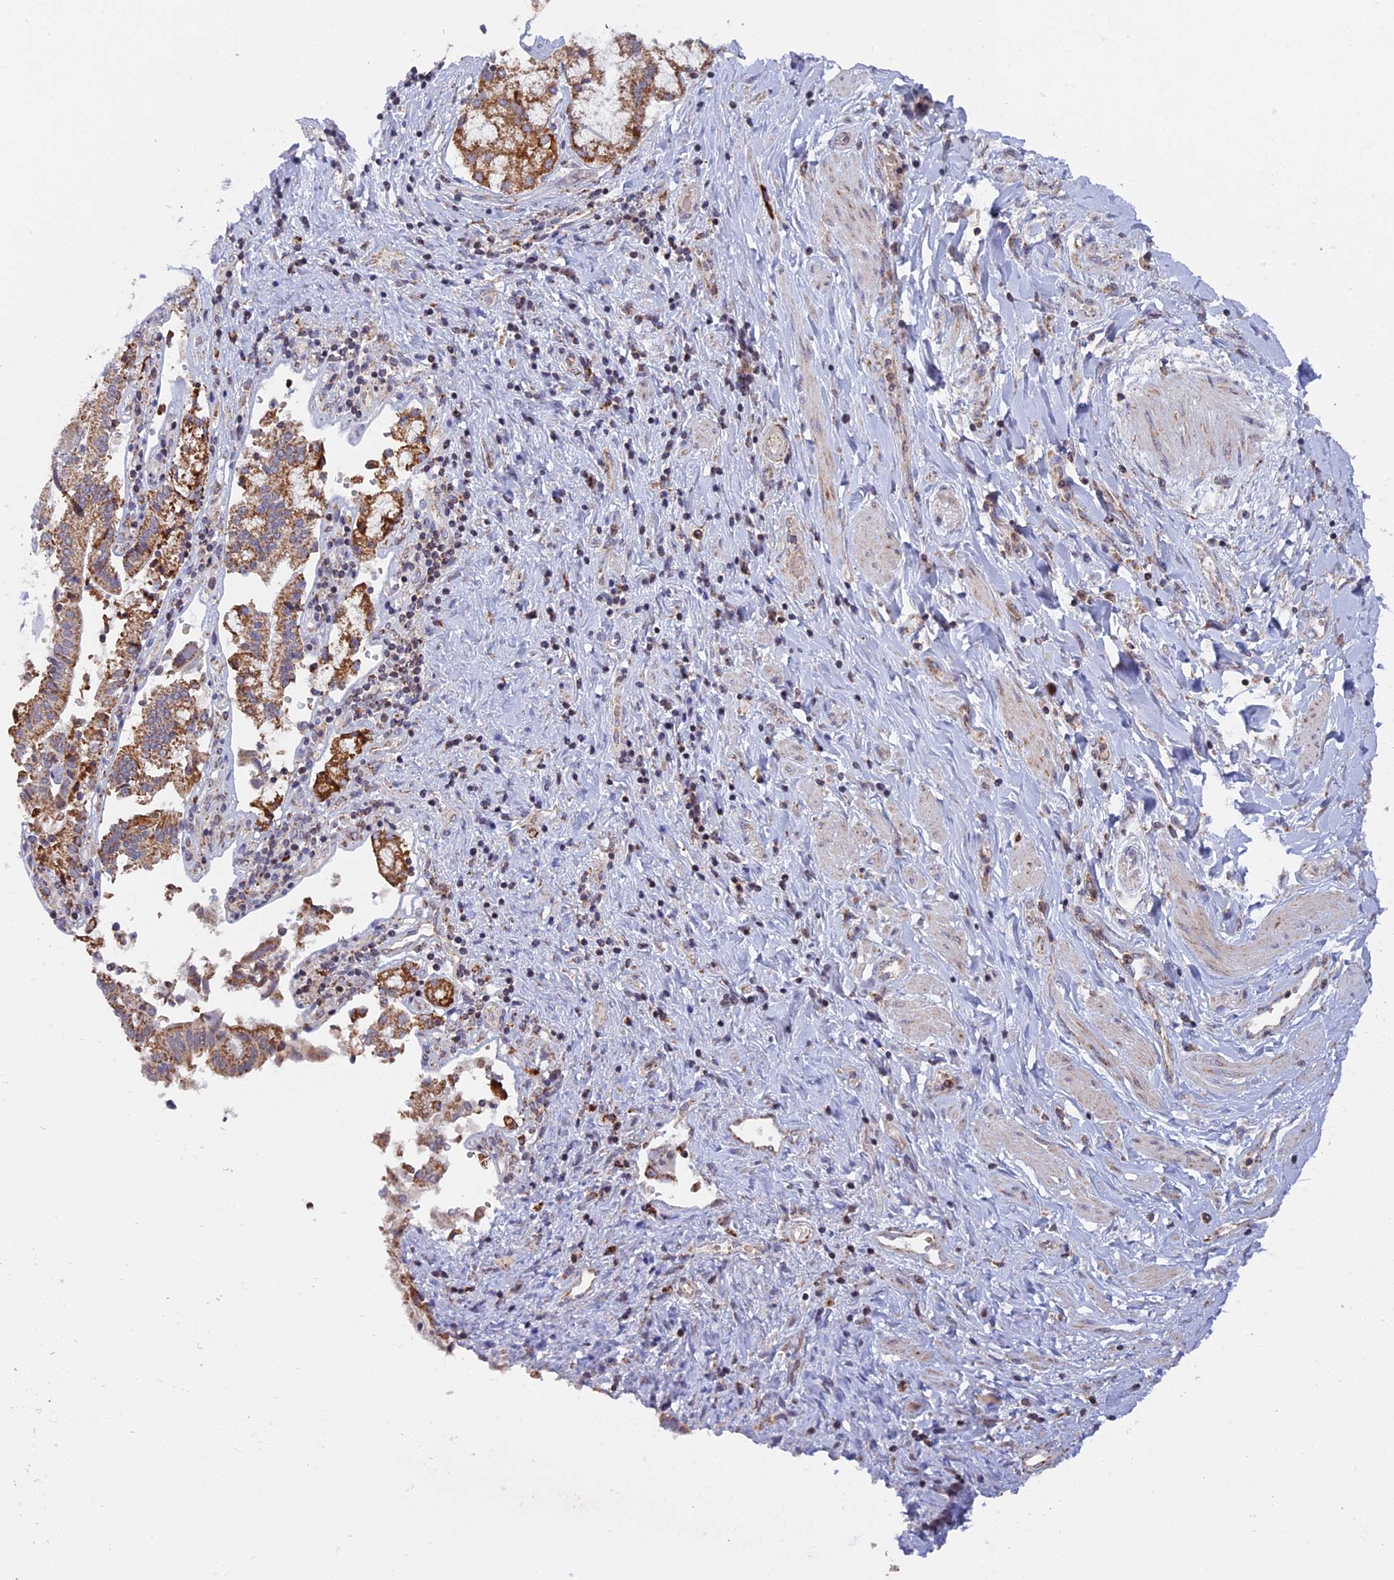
{"staining": {"intensity": "moderate", "quantity": ">75%", "location": "cytoplasmic/membranous"}, "tissue": "pancreatic cancer", "cell_type": "Tumor cells", "image_type": "cancer", "snomed": [{"axis": "morphology", "description": "Adenocarcinoma, NOS"}, {"axis": "topography", "description": "Pancreas"}], "caption": "The micrograph reveals immunohistochemical staining of pancreatic cancer (adenocarcinoma). There is moderate cytoplasmic/membranous positivity is appreciated in about >75% of tumor cells.", "gene": "MPV17L", "patient": {"sex": "male", "age": 46}}